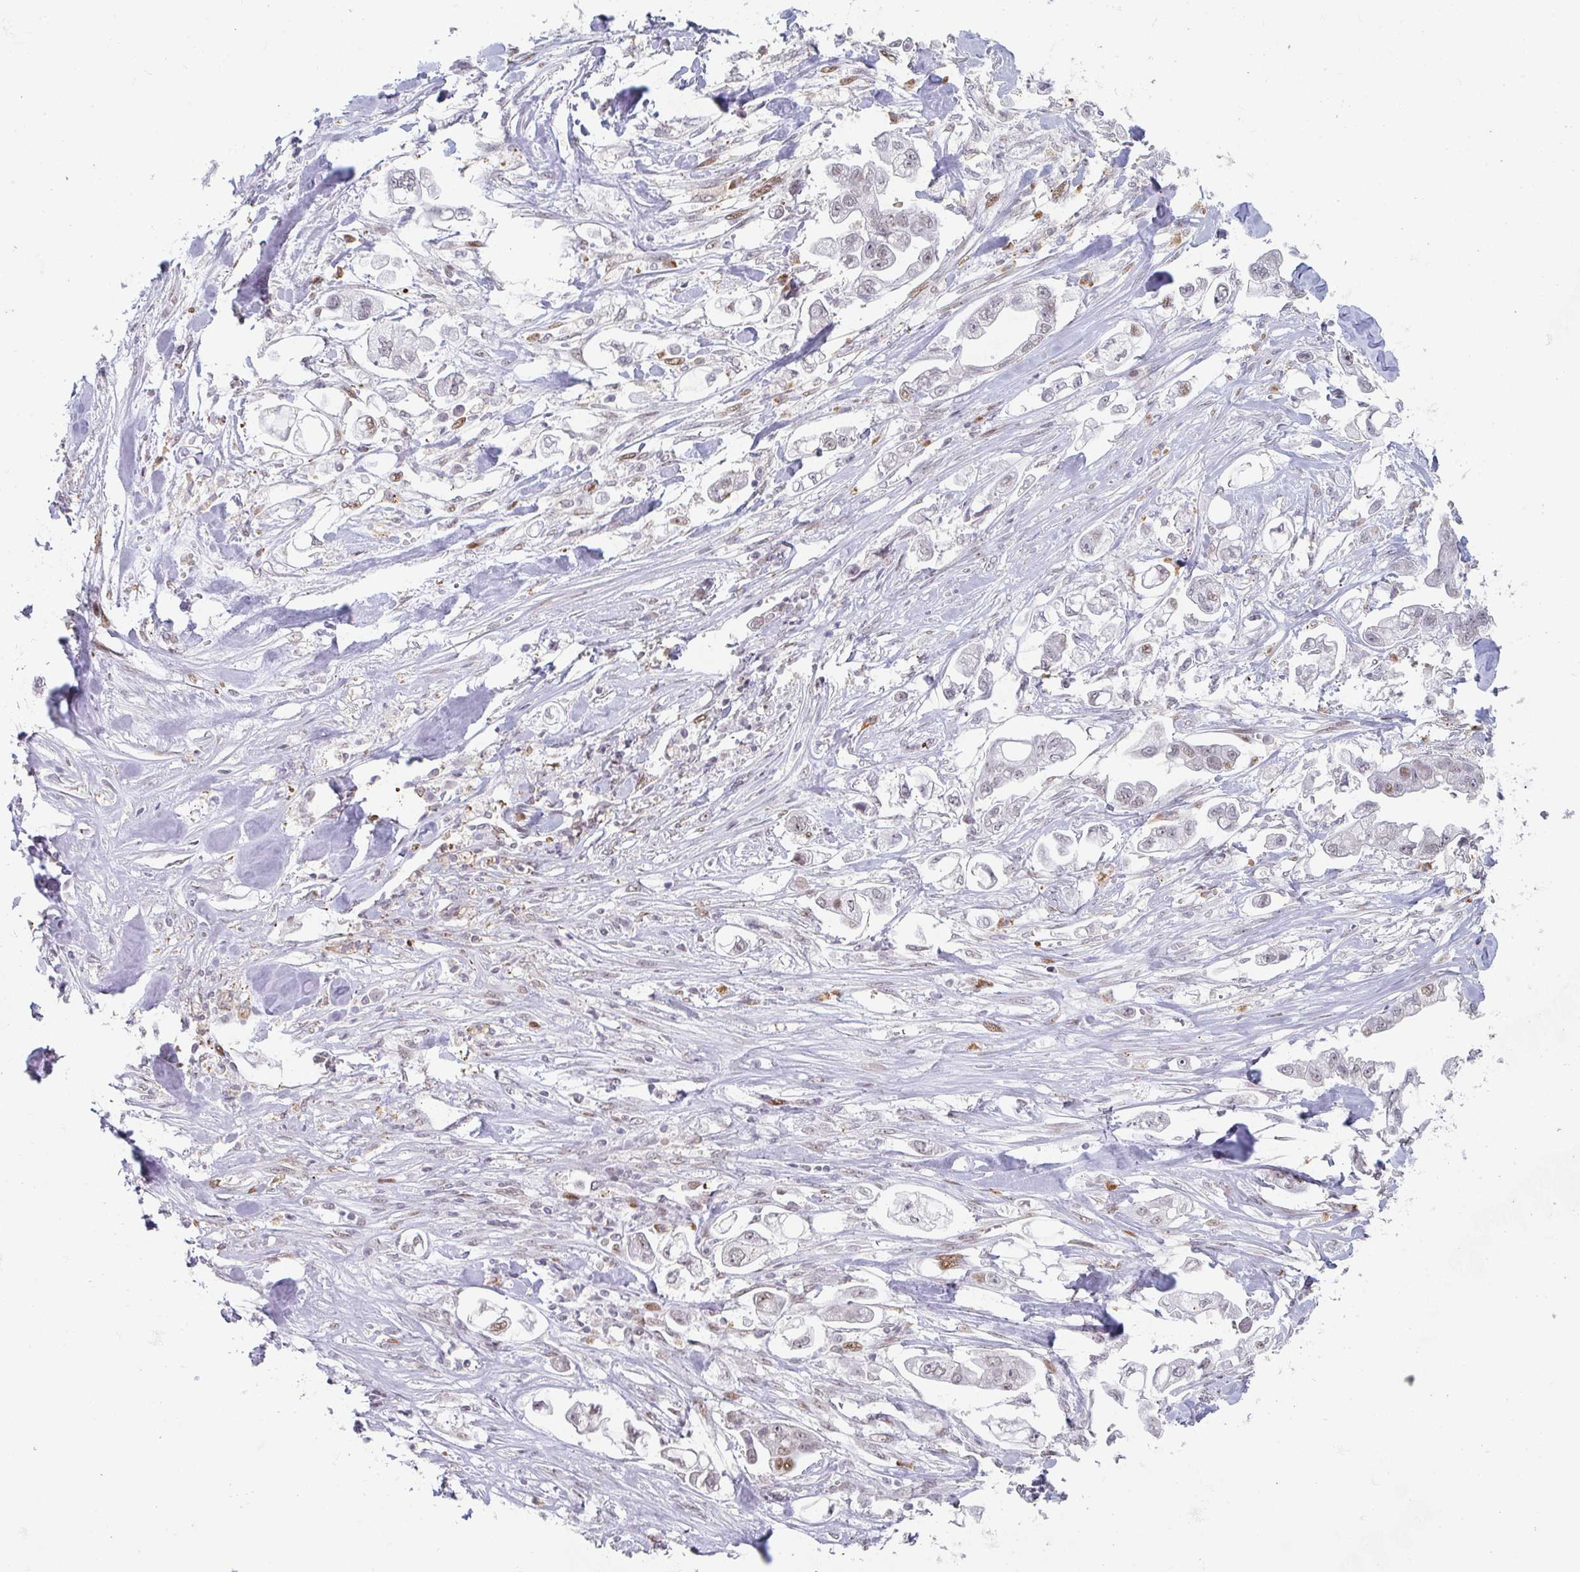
{"staining": {"intensity": "weak", "quantity": "<25%", "location": "nuclear"}, "tissue": "stomach cancer", "cell_type": "Tumor cells", "image_type": "cancer", "snomed": [{"axis": "morphology", "description": "Adenocarcinoma, NOS"}, {"axis": "topography", "description": "Stomach"}], "caption": "Stomach cancer stained for a protein using immunohistochemistry exhibits no staining tumor cells.", "gene": "LIN54", "patient": {"sex": "male", "age": 62}}